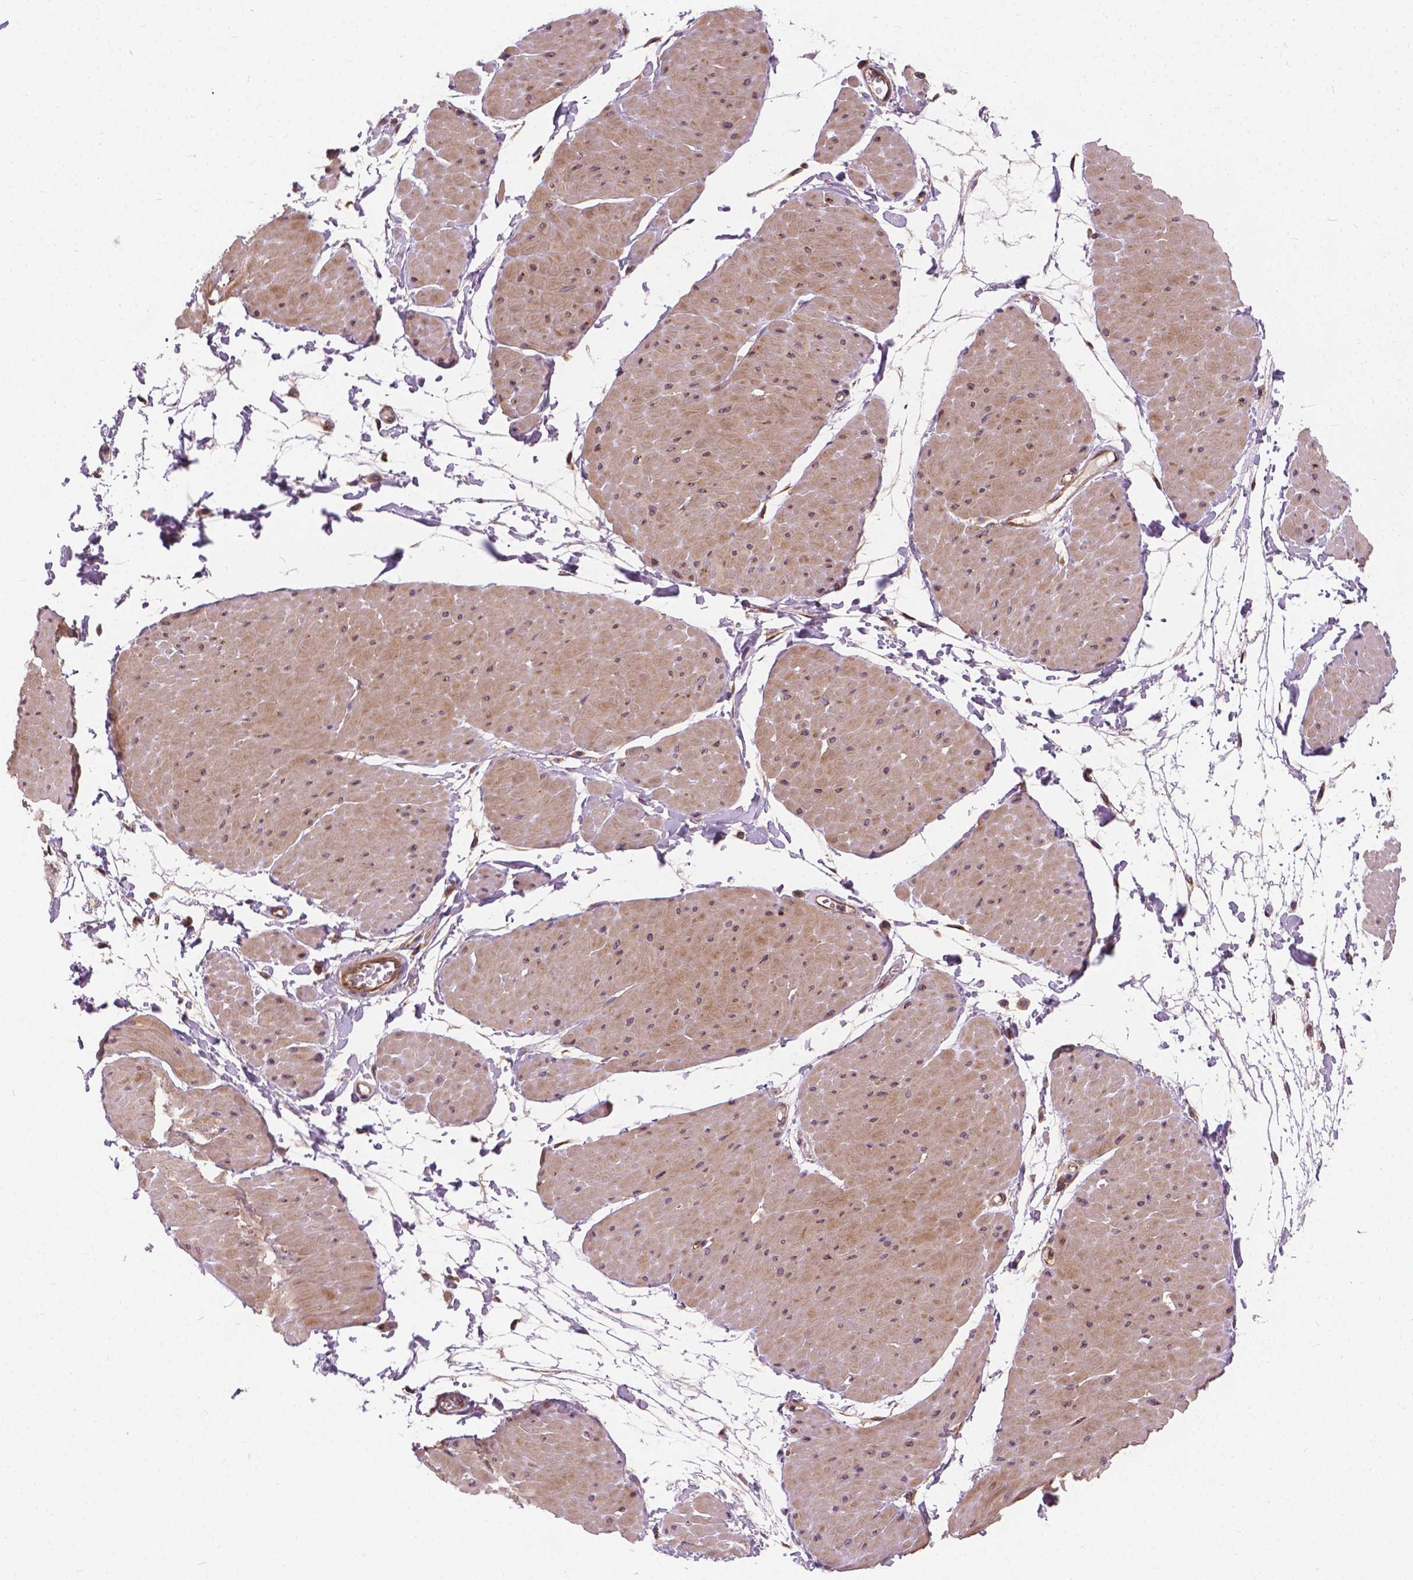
{"staining": {"intensity": "negative", "quantity": "none", "location": "none"}, "tissue": "adipose tissue", "cell_type": "Adipocytes", "image_type": "normal", "snomed": [{"axis": "morphology", "description": "Normal tissue, NOS"}, {"axis": "topography", "description": "Smooth muscle"}, {"axis": "topography", "description": "Peripheral nerve tissue"}], "caption": "High magnification brightfield microscopy of normal adipose tissue stained with DAB (brown) and counterstained with hematoxylin (blue): adipocytes show no significant staining. The staining is performed using DAB (3,3'-diaminobenzidine) brown chromogen with nuclei counter-stained in using hematoxylin.", "gene": "MZT1", "patient": {"sex": "male", "age": 58}}